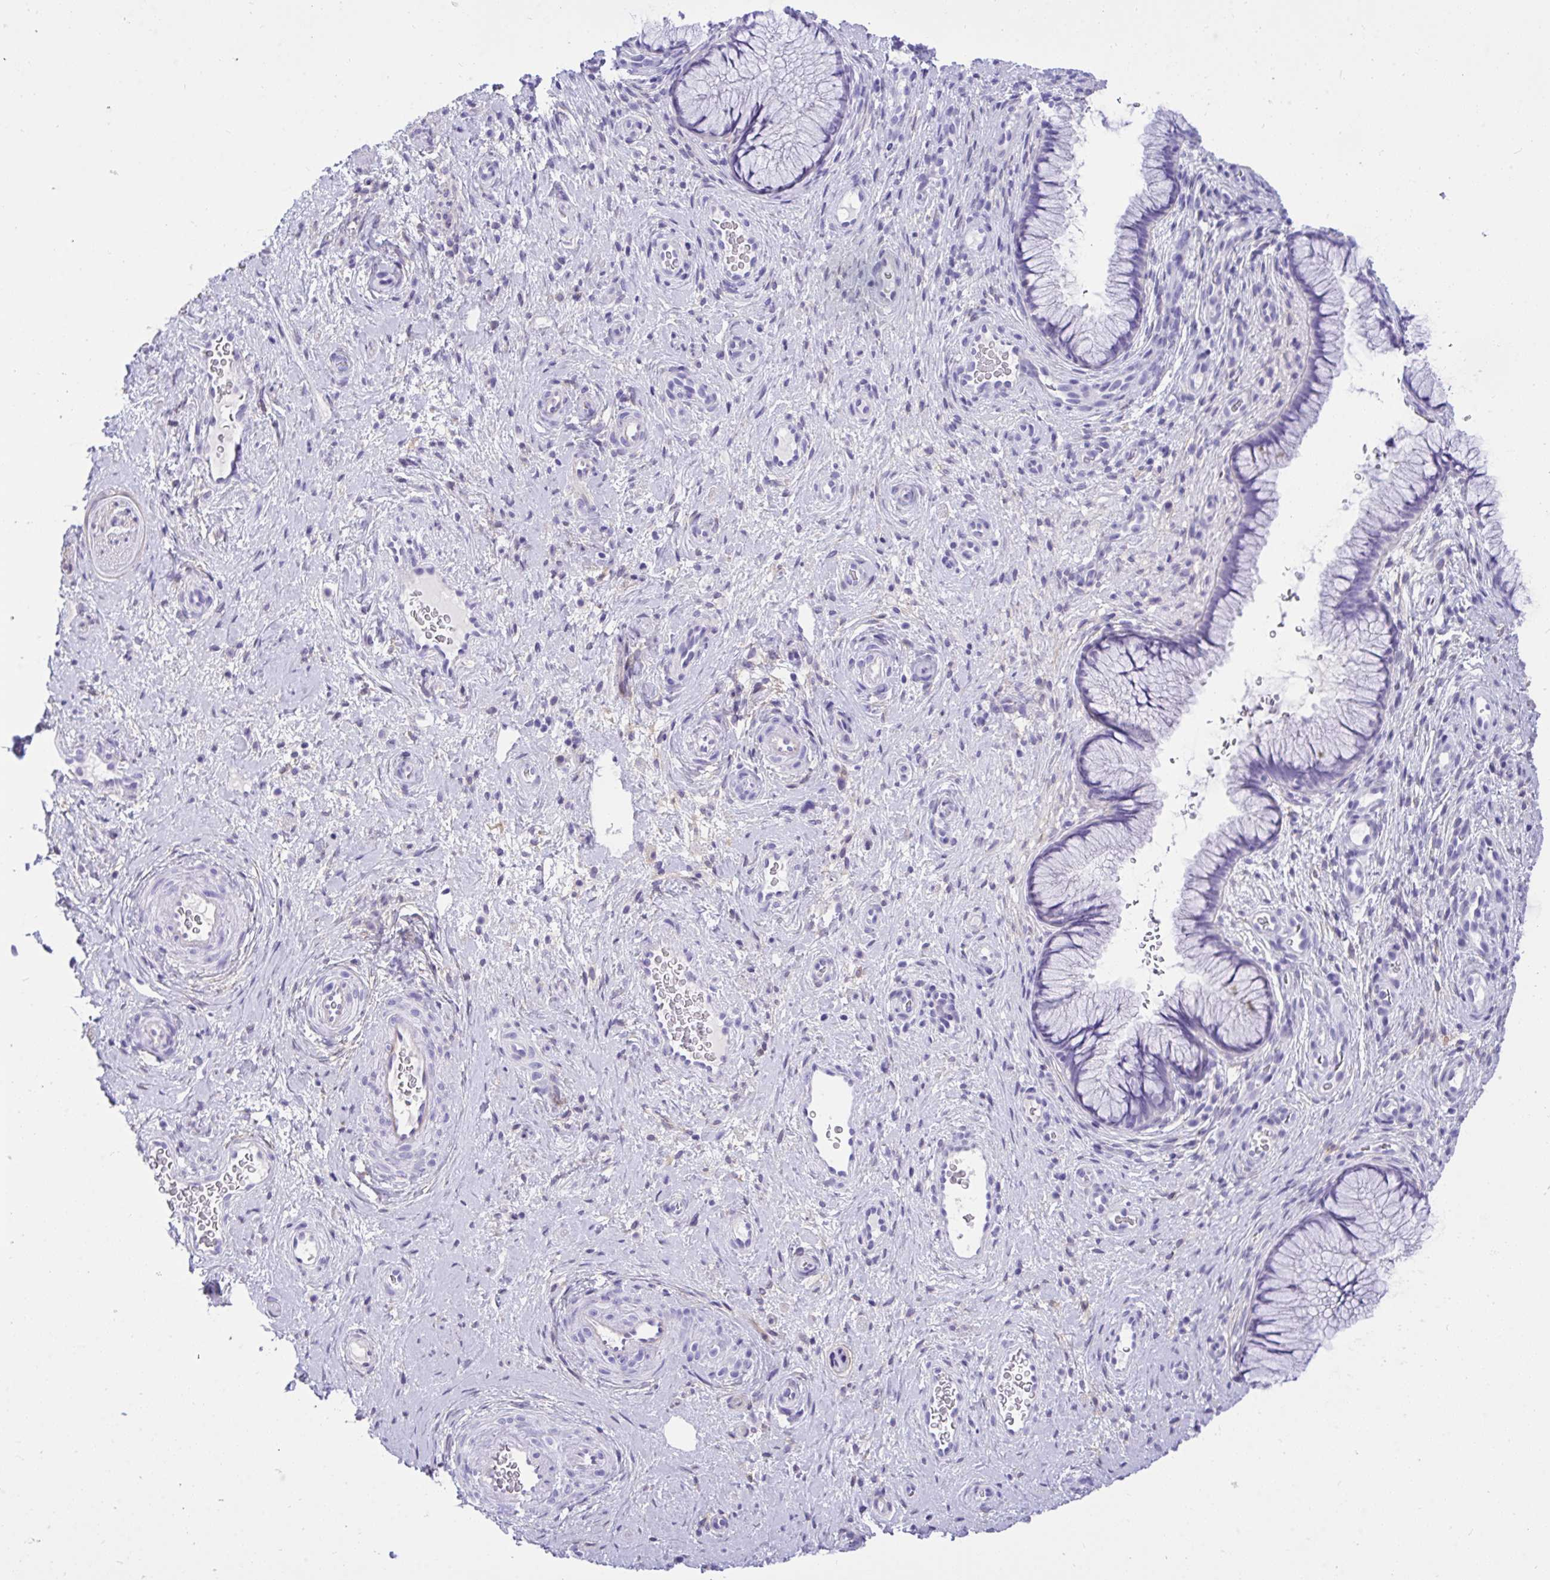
{"staining": {"intensity": "negative", "quantity": "none", "location": "none"}, "tissue": "cervix", "cell_type": "Glandular cells", "image_type": "normal", "snomed": [{"axis": "morphology", "description": "Normal tissue, NOS"}, {"axis": "topography", "description": "Cervix"}], "caption": "Image shows no significant protein expression in glandular cells of unremarkable cervix.", "gene": "TLN2", "patient": {"sex": "female", "age": 34}}